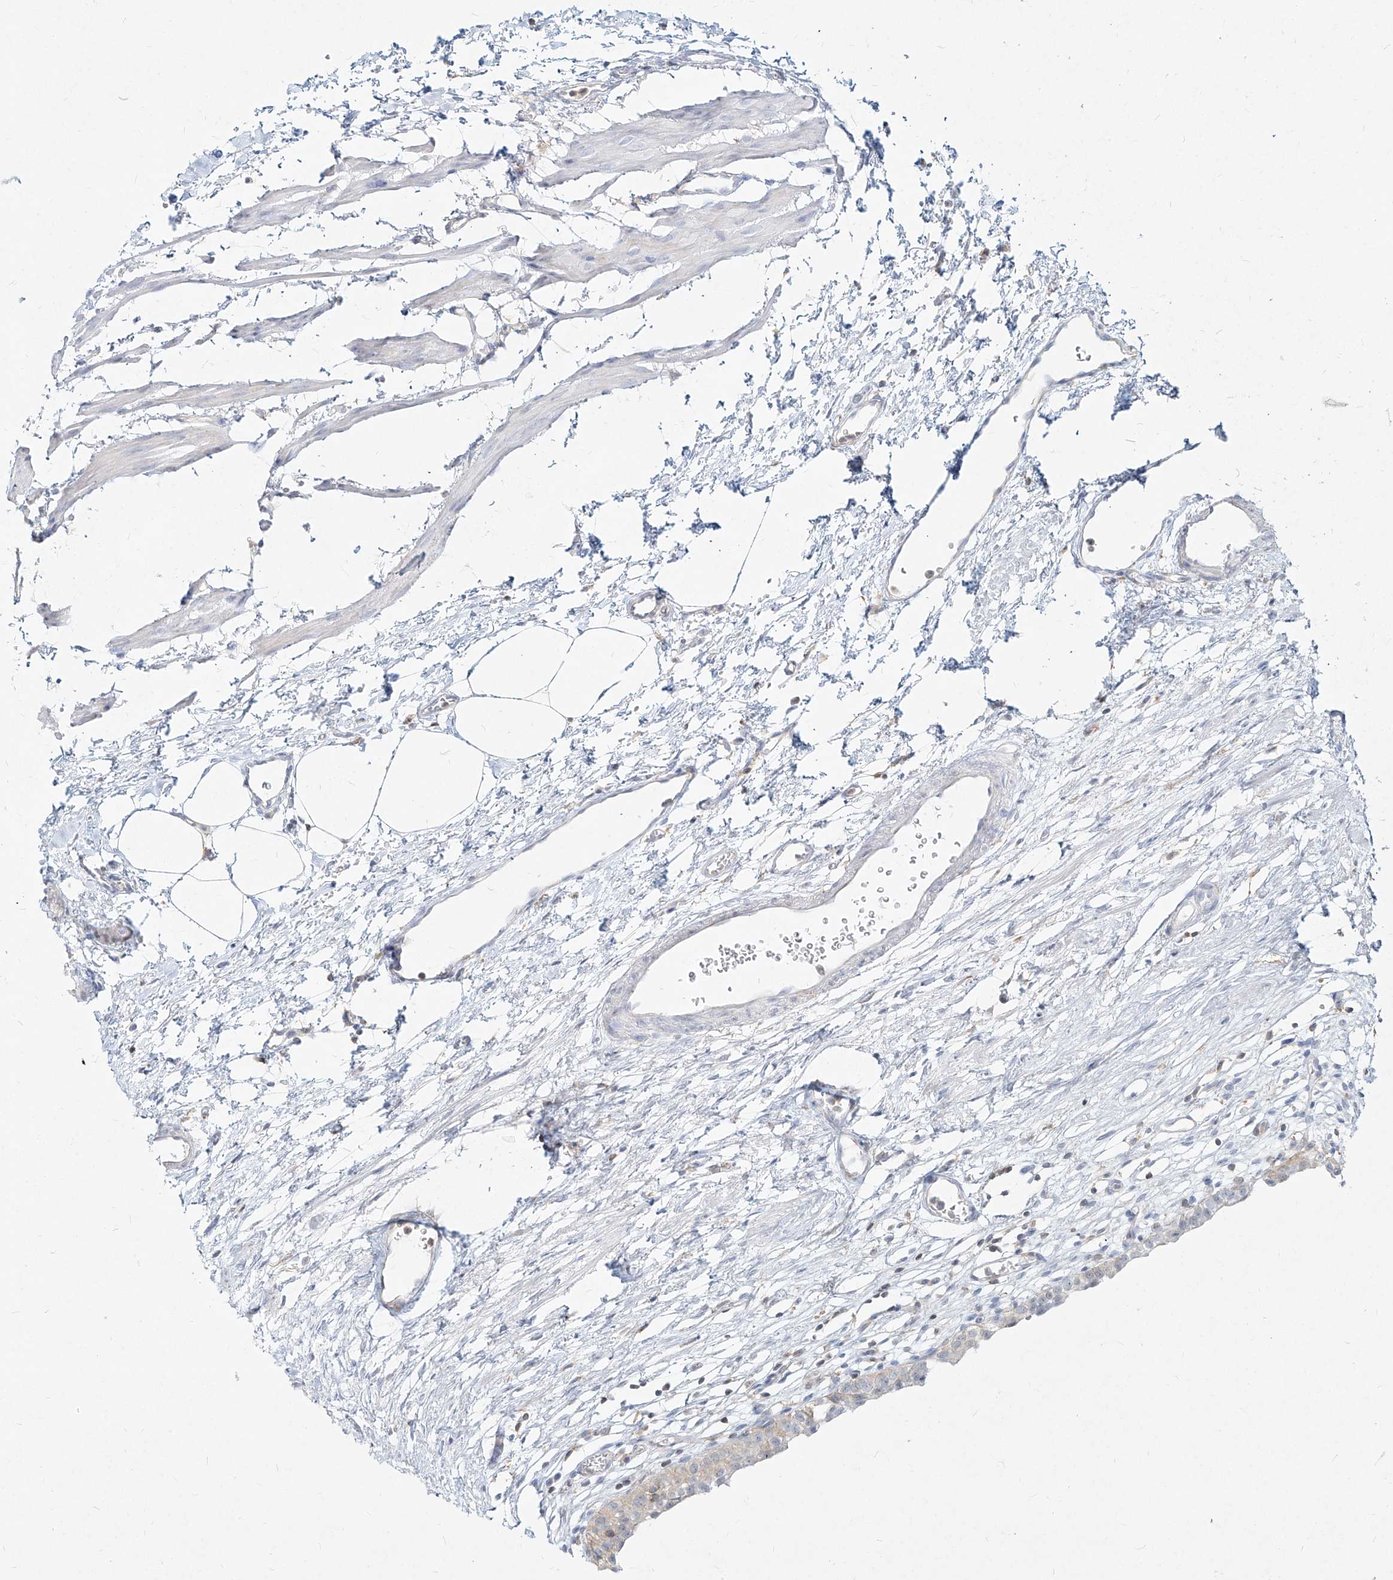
{"staining": {"intensity": "moderate", "quantity": "25%-75%", "location": "cytoplasmic/membranous"}, "tissue": "urinary bladder", "cell_type": "Urothelial cells", "image_type": "normal", "snomed": [{"axis": "morphology", "description": "Normal tissue, NOS"}, {"axis": "morphology", "description": "Urothelial carcinoma, High grade"}, {"axis": "topography", "description": "Urinary bladder"}], "caption": "A brown stain labels moderate cytoplasmic/membranous positivity of a protein in urothelial cells of benign human urinary bladder. (DAB = brown stain, brightfield microscopy at high magnification).", "gene": "SLC2A12", "patient": {"sex": "female", "age": 60}}